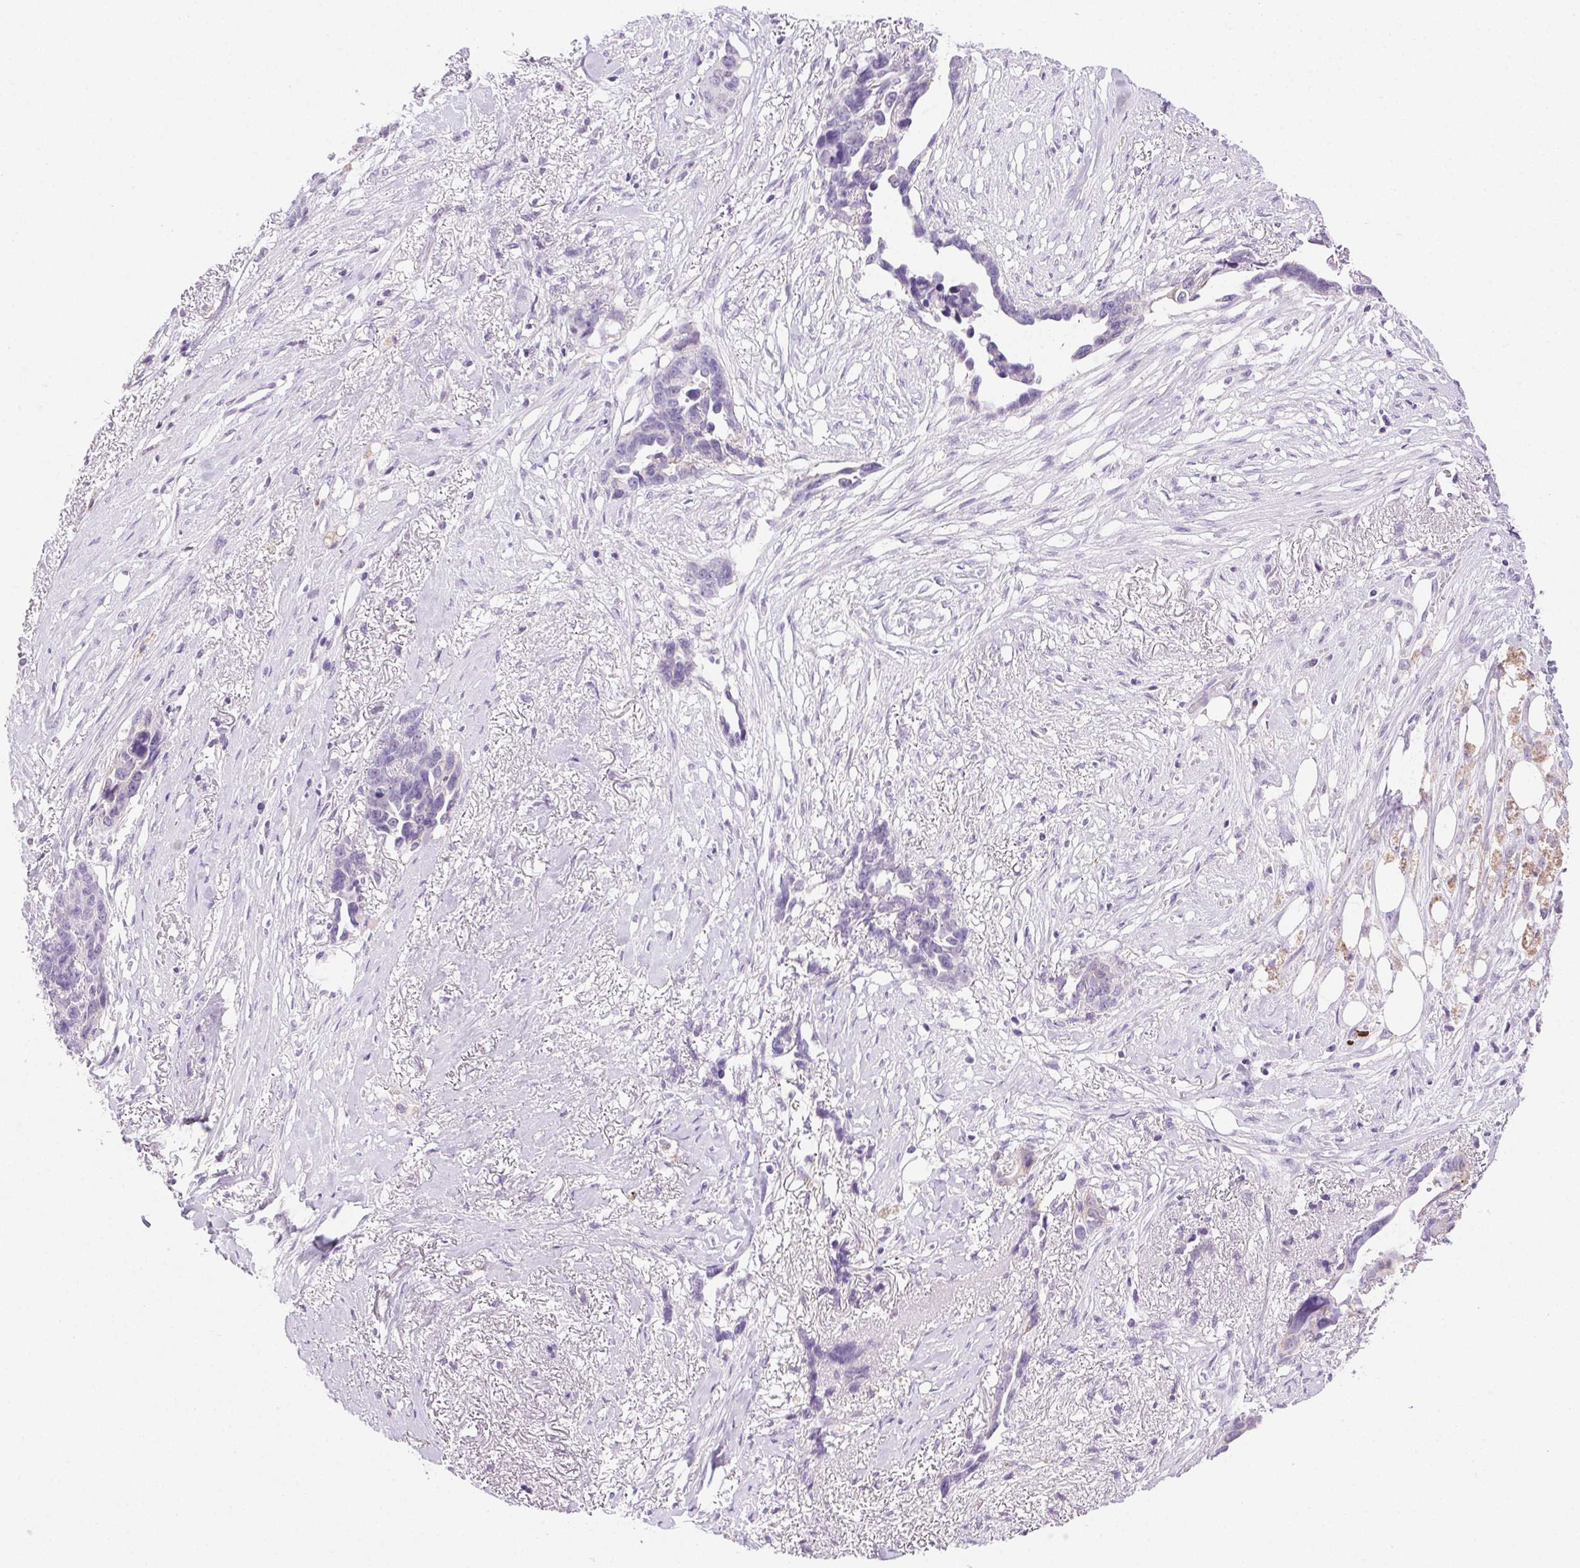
{"staining": {"intensity": "negative", "quantity": "none", "location": "none"}, "tissue": "ovarian cancer", "cell_type": "Tumor cells", "image_type": "cancer", "snomed": [{"axis": "morphology", "description": "Cystadenocarcinoma, serous, NOS"}, {"axis": "topography", "description": "Ovary"}], "caption": "An immunohistochemistry (IHC) micrograph of ovarian cancer (serous cystadenocarcinoma) is shown. There is no staining in tumor cells of ovarian cancer (serous cystadenocarcinoma).", "gene": "CLDN10", "patient": {"sex": "female", "age": 69}}